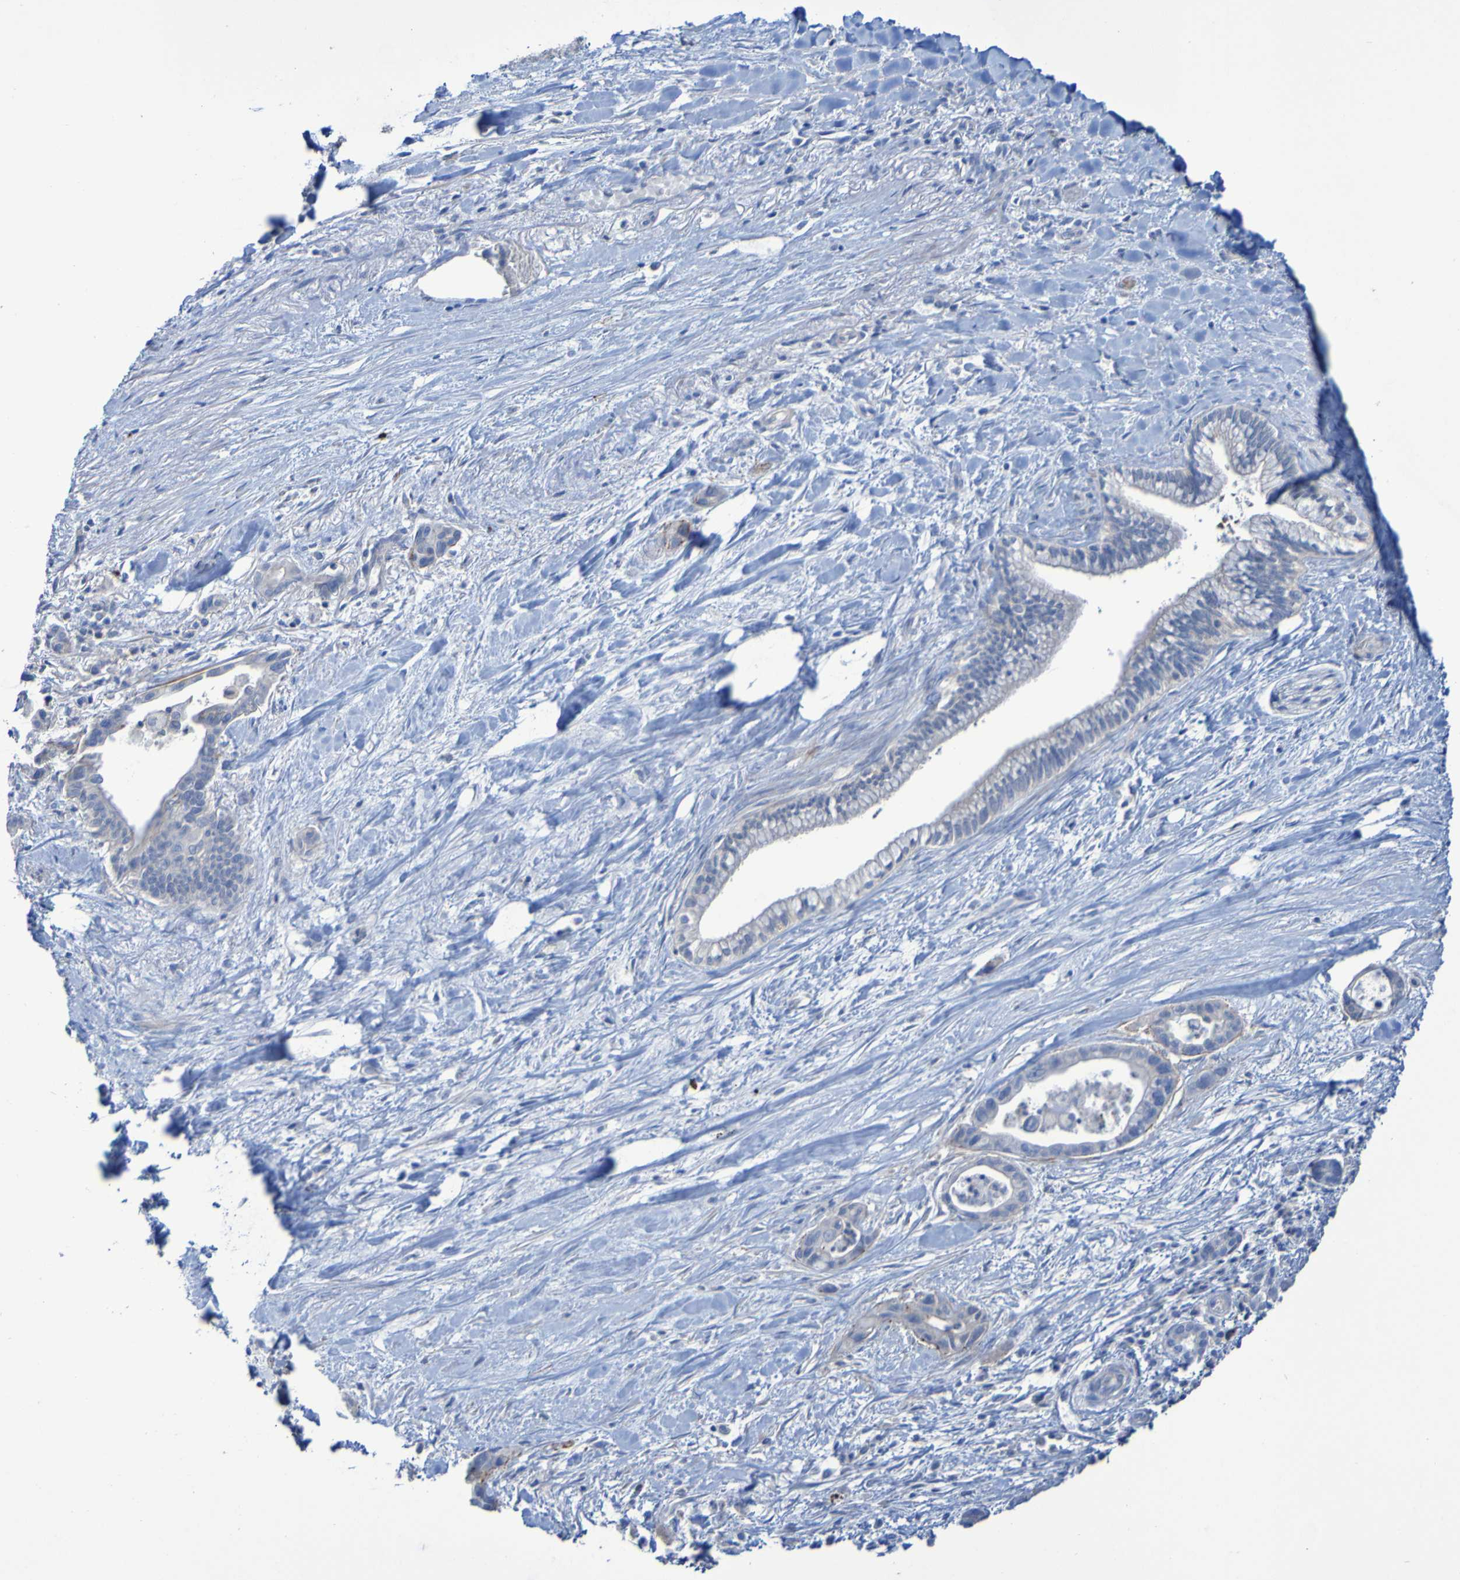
{"staining": {"intensity": "negative", "quantity": "none", "location": "none"}, "tissue": "pancreatic cancer", "cell_type": "Tumor cells", "image_type": "cancer", "snomed": [{"axis": "morphology", "description": "Adenocarcinoma, NOS"}, {"axis": "topography", "description": "Pancreas"}], "caption": "Protein analysis of pancreatic cancer demonstrates no significant staining in tumor cells. (DAB (3,3'-diaminobenzidine) immunohistochemistry, high magnification).", "gene": "RNF182", "patient": {"sex": "male", "age": 70}}